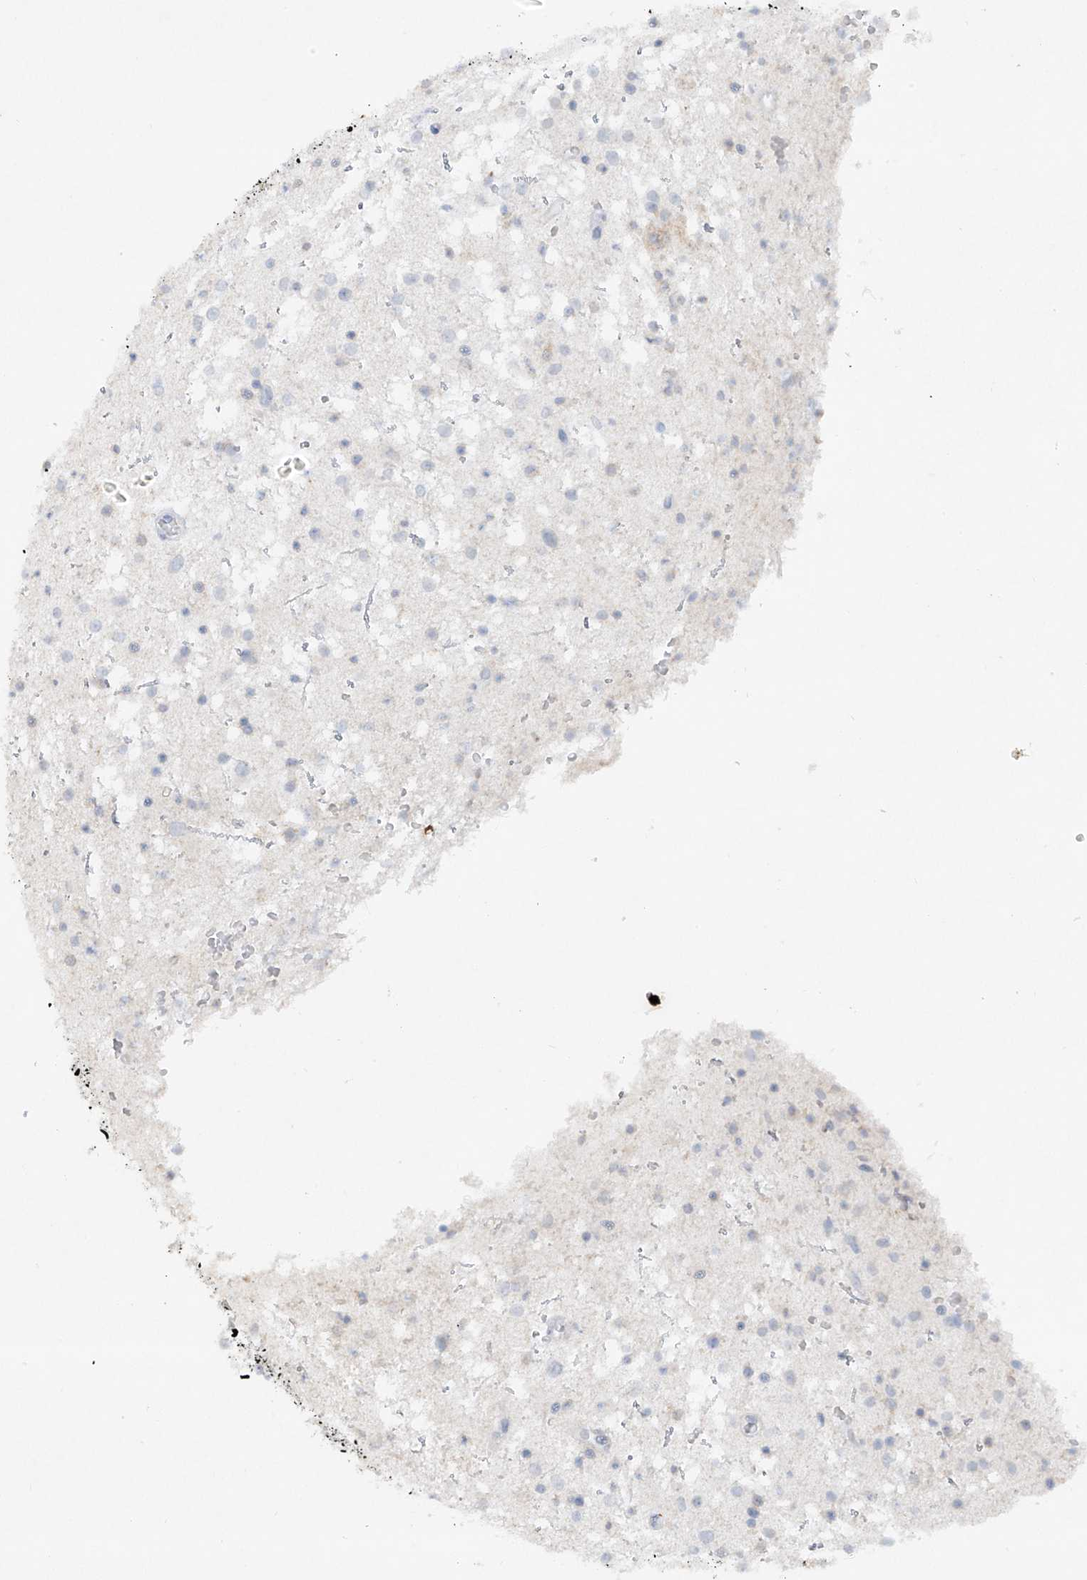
{"staining": {"intensity": "negative", "quantity": "none", "location": "none"}, "tissue": "glioma", "cell_type": "Tumor cells", "image_type": "cancer", "snomed": [{"axis": "morphology", "description": "Glioma, malignant, Low grade"}, {"axis": "topography", "description": "Brain"}], "caption": "A micrograph of human malignant glioma (low-grade) is negative for staining in tumor cells.", "gene": "FCGR3A", "patient": {"sex": "female", "age": 37}}